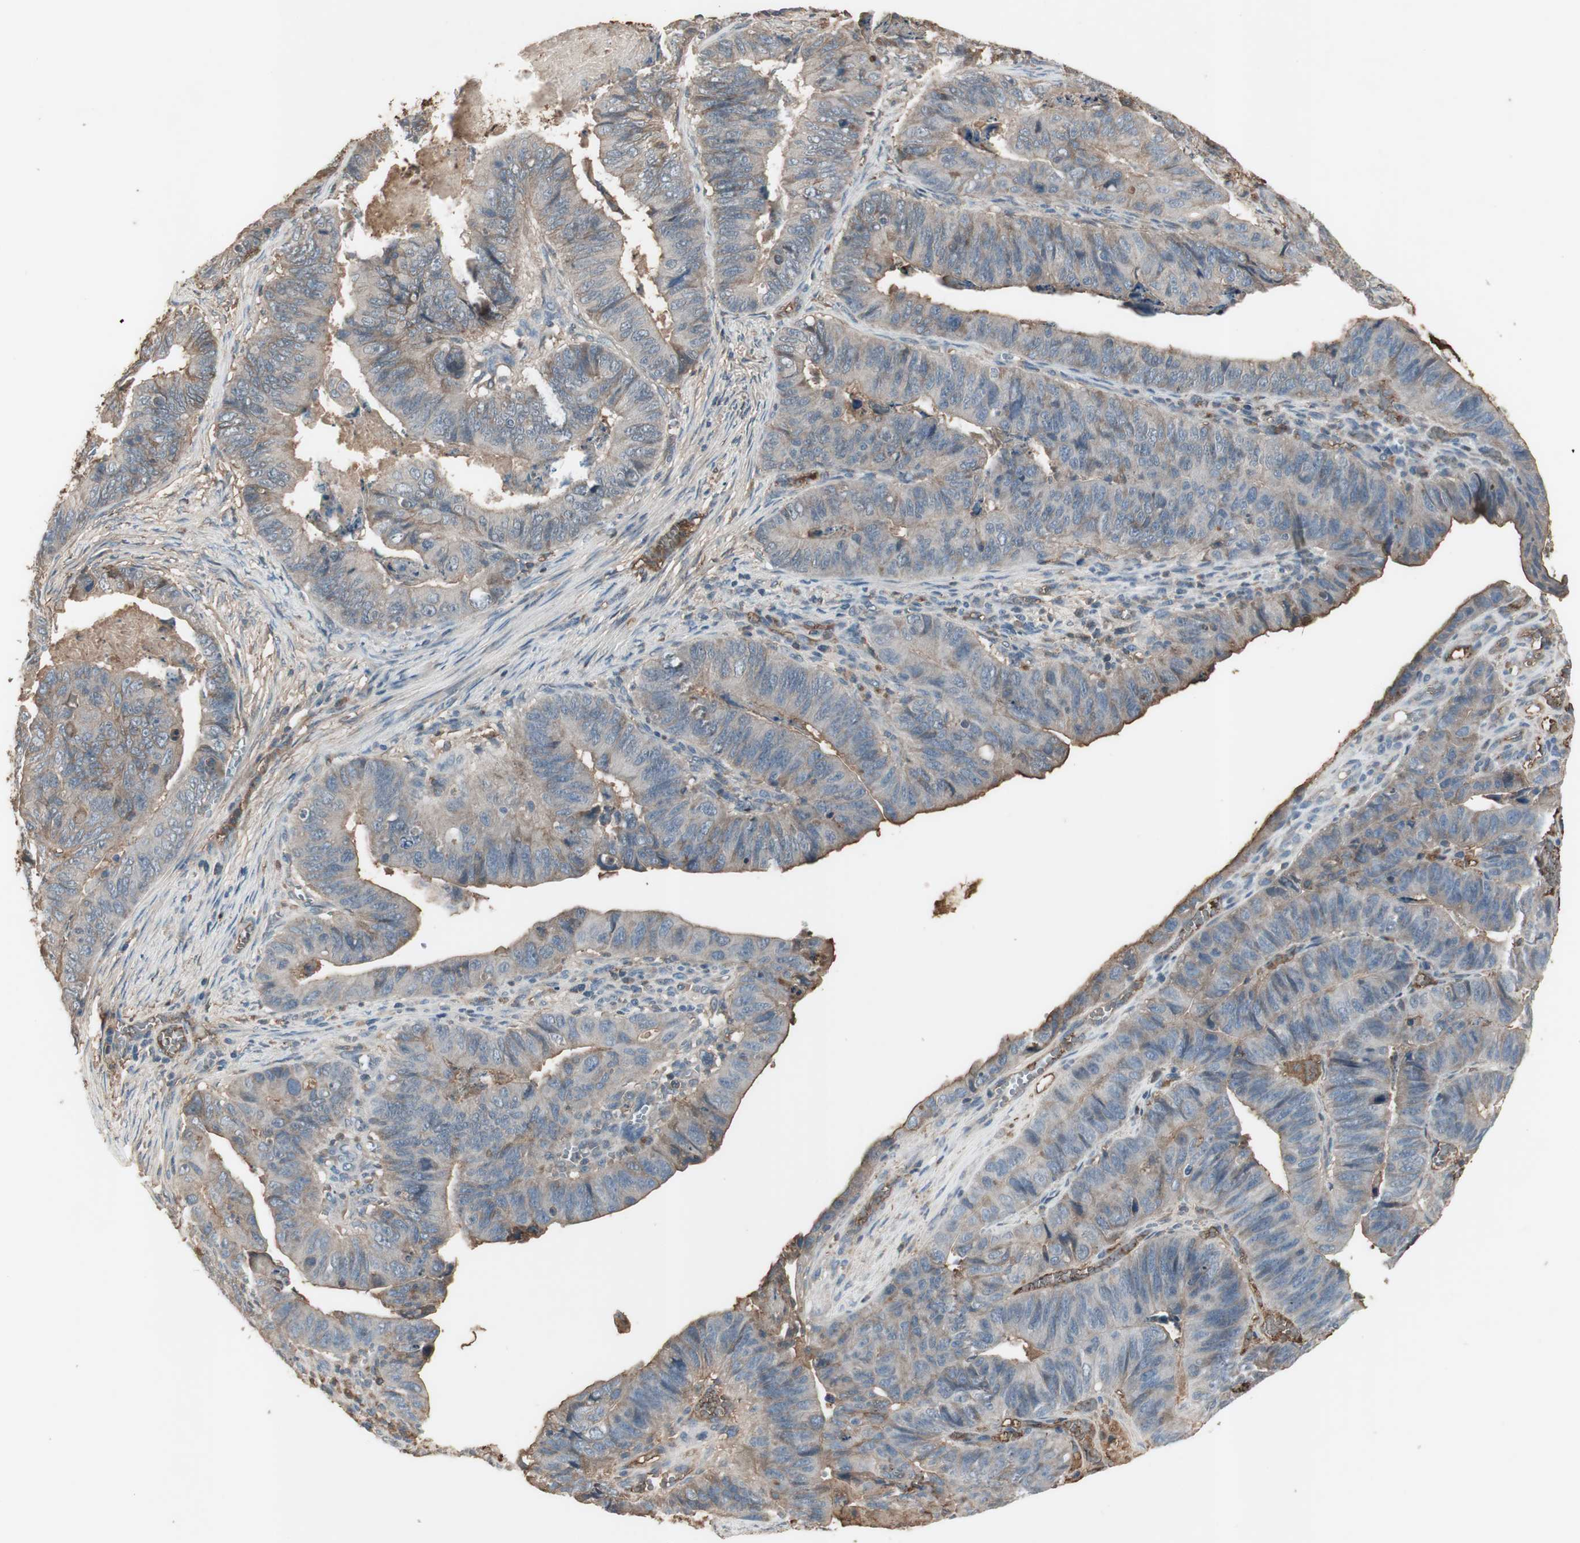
{"staining": {"intensity": "weak", "quantity": ">75%", "location": "cytoplasmic/membranous"}, "tissue": "stomach cancer", "cell_type": "Tumor cells", "image_type": "cancer", "snomed": [{"axis": "morphology", "description": "Adenocarcinoma, NOS"}, {"axis": "topography", "description": "Stomach, lower"}], "caption": "Stomach adenocarcinoma stained for a protein exhibits weak cytoplasmic/membranous positivity in tumor cells.", "gene": "MMP14", "patient": {"sex": "male", "age": 77}}